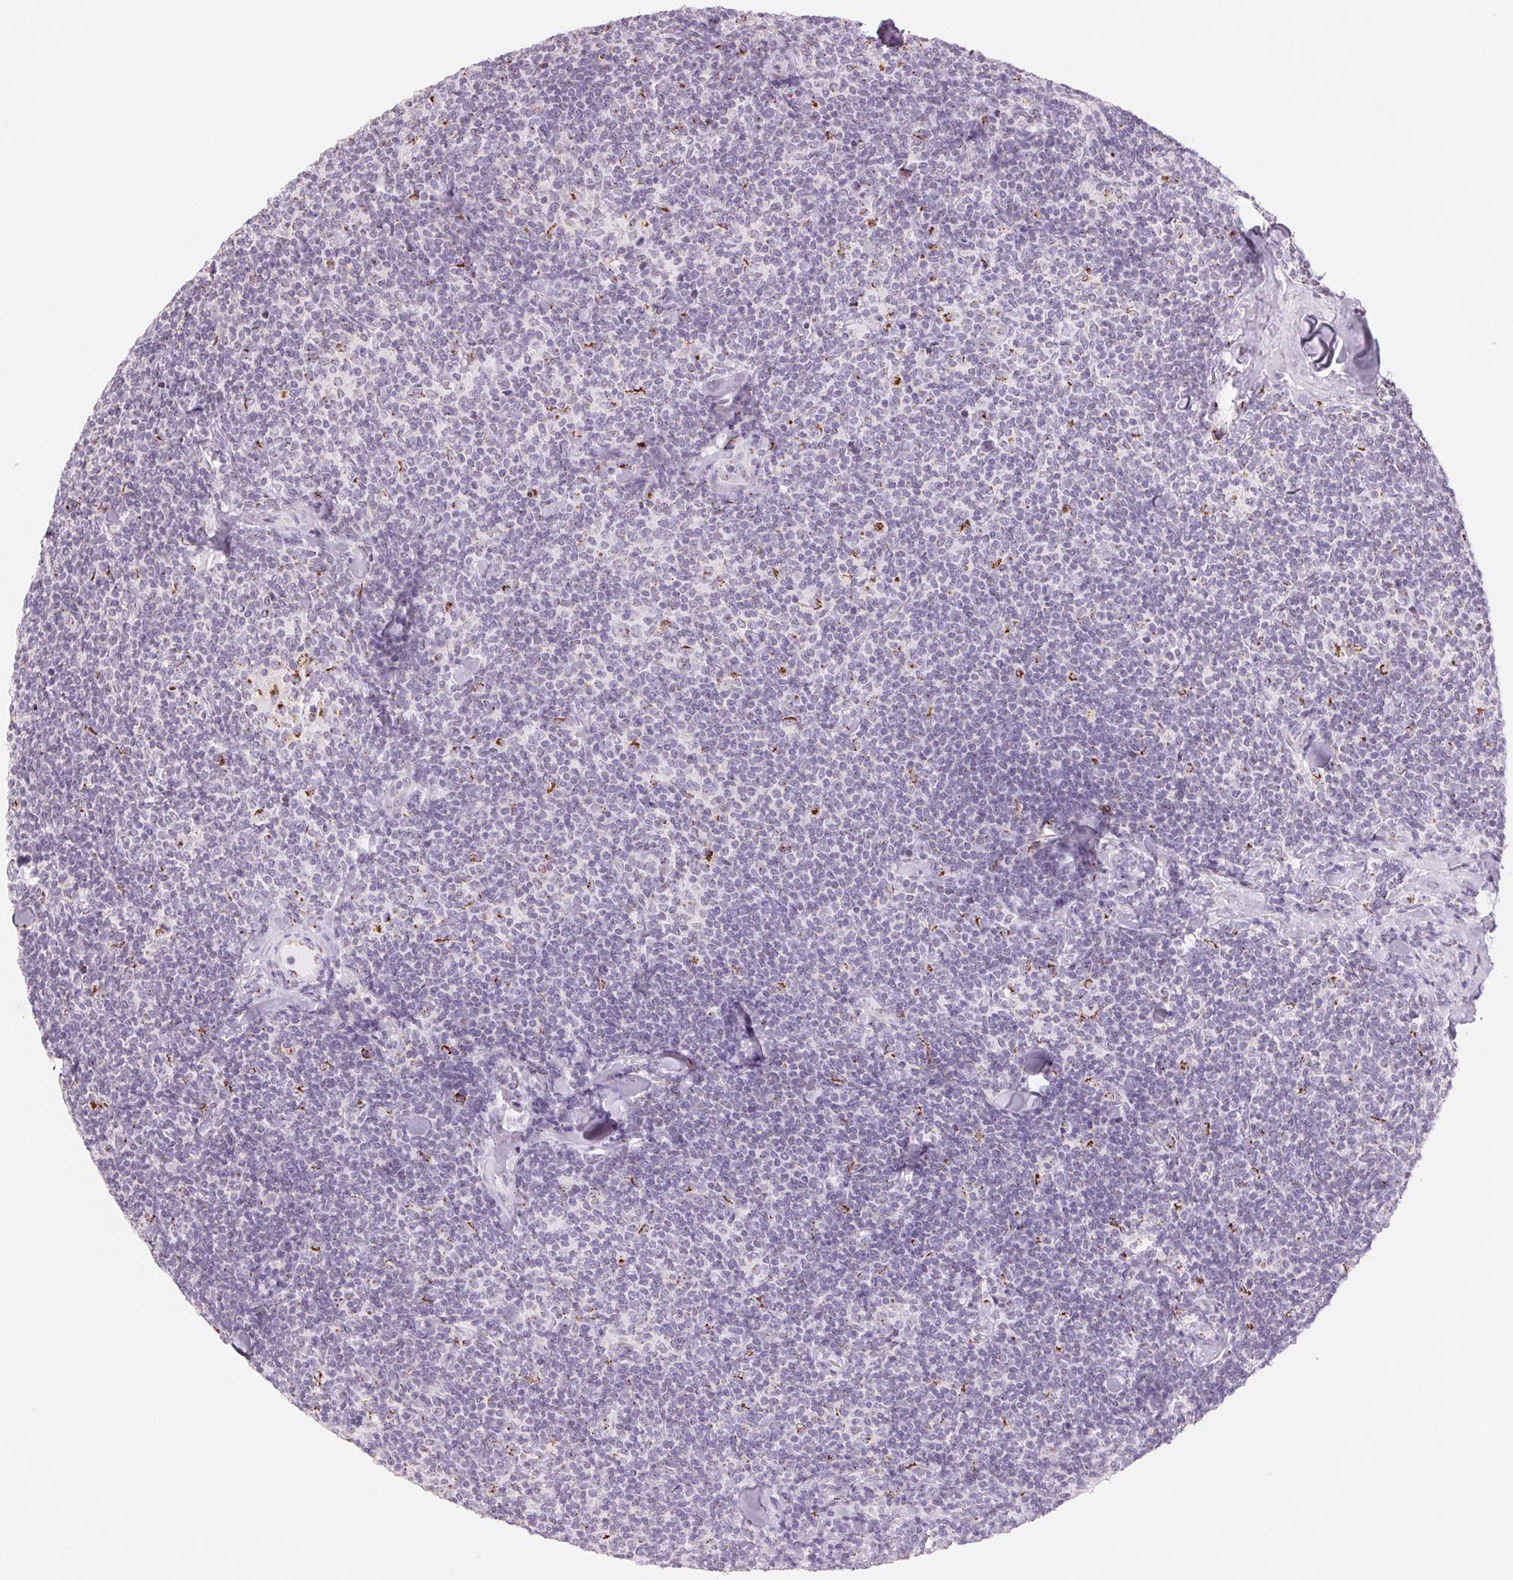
{"staining": {"intensity": "negative", "quantity": "none", "location": "none"}, "tissue": "lymphoma", "cell_type": "Tumor cells", "image_type": "cancer", "snomed": [{"axis": "morphology", "description": "Malignant lymphoma, non-Hodgkin's type, Low grade"}, {"axis": "topography", "description": "Lymph node"}], "caption": "Immunohistochemistry of low-grade malignant lymphoma, non-Hodgkin's type exhibits no expression in tumor cells. (Stains: DAB IHC with hematoxylin counter stain, Microscopy: brightfield microscopy at high magnification).", "gene": "GALNT7", "patient": {"sex": "female", "age": 56}}